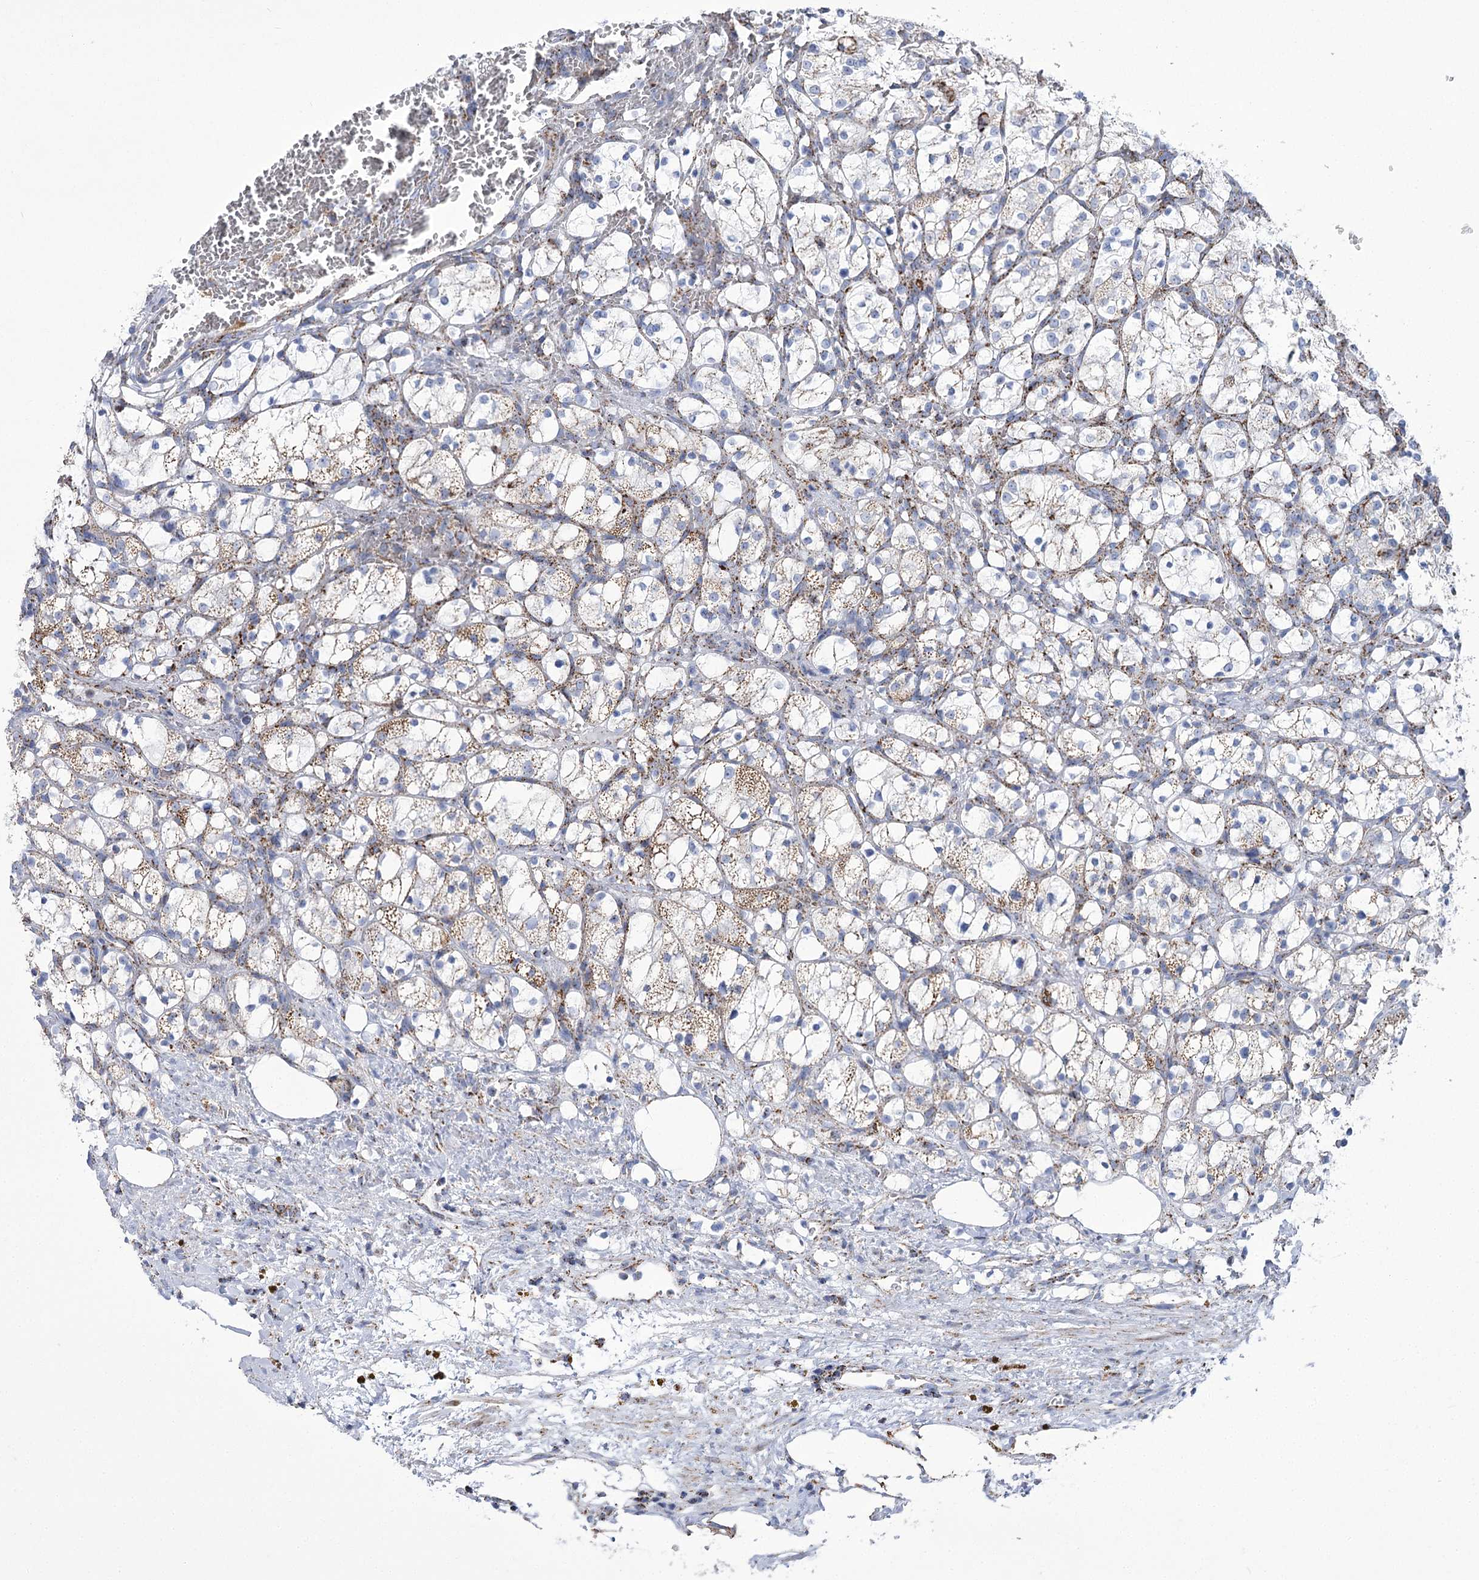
{"staining": {"intensity": "moderate", "quantity": "<25%", "location": "cytoplasmic/membranous"}, "tissue": "renal cancer", "cell_type": "Tumor cells", "image_type": "cancer", "snomed": [{"axis": "morphology", "description": "Adenocarcinoma, NOS"}, {"axis": "topography", "description": "Kidney"}], "caption": "Protein positivity by IHC reveals moderate cytoplasmic/membranous staining in about <25% of tumor cells in renal adenocarcinoma.", "gene": "PDHB", "patient": {"sex": "female", "age": 69}}